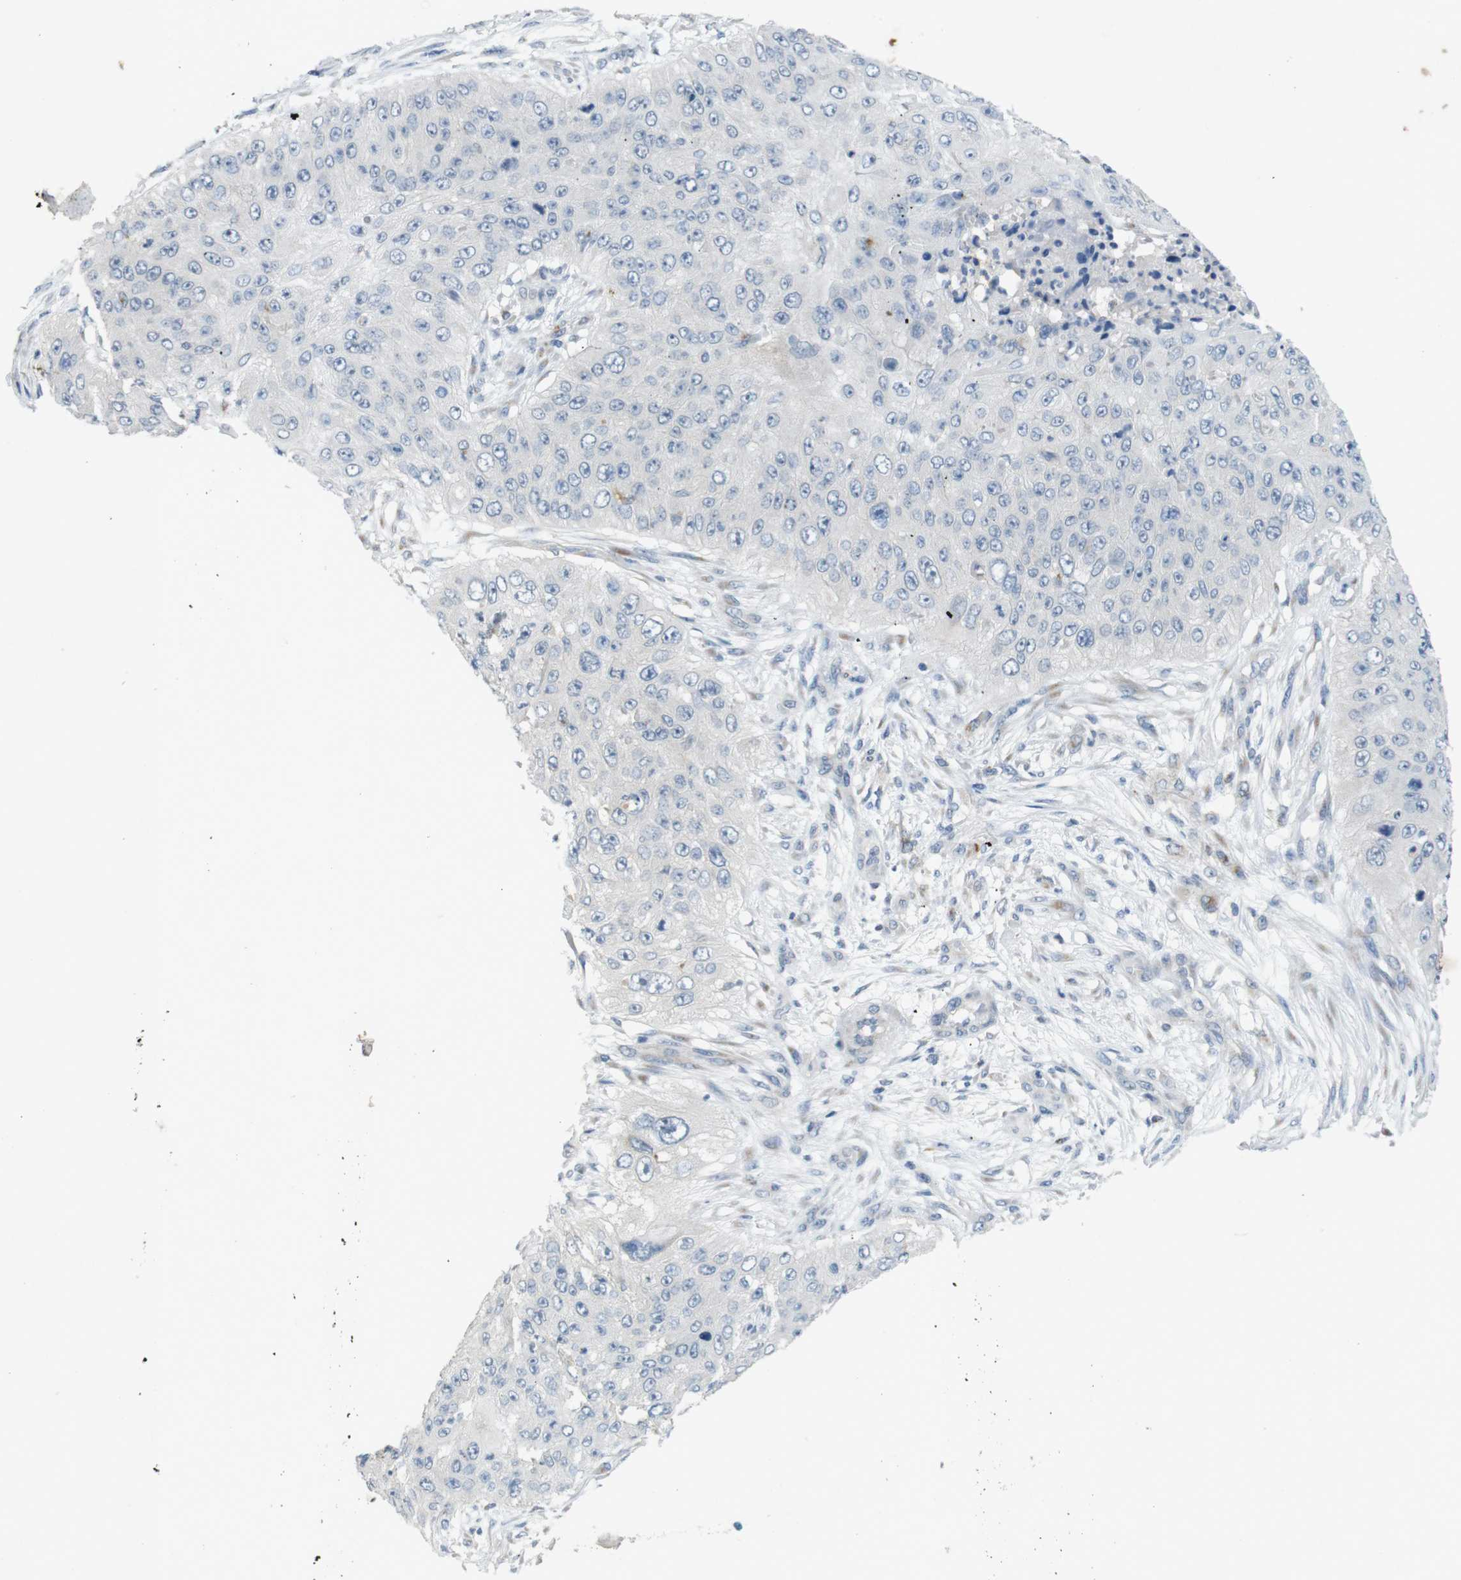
{"staining": {"intensity": "negative", "quantity": "none", "location": "none"}, "tissue": "skin cancer", "cell_type": "Tumor cells", "image_type": "cancer", "snomed": [{"axis": "morphology", "description": "Squamous cell carcinoma, NOS"}, {"axis": "topography", "description": "Skin"}], "caption": "An immunohistochemistry (IHC) image of skin squamous cell carcinoma is shown. There is no staining in tumor cells of skin squamous cell carcinoma.", "gene": "YIPF3", "patient": {"sex": "female", "age": 80}}